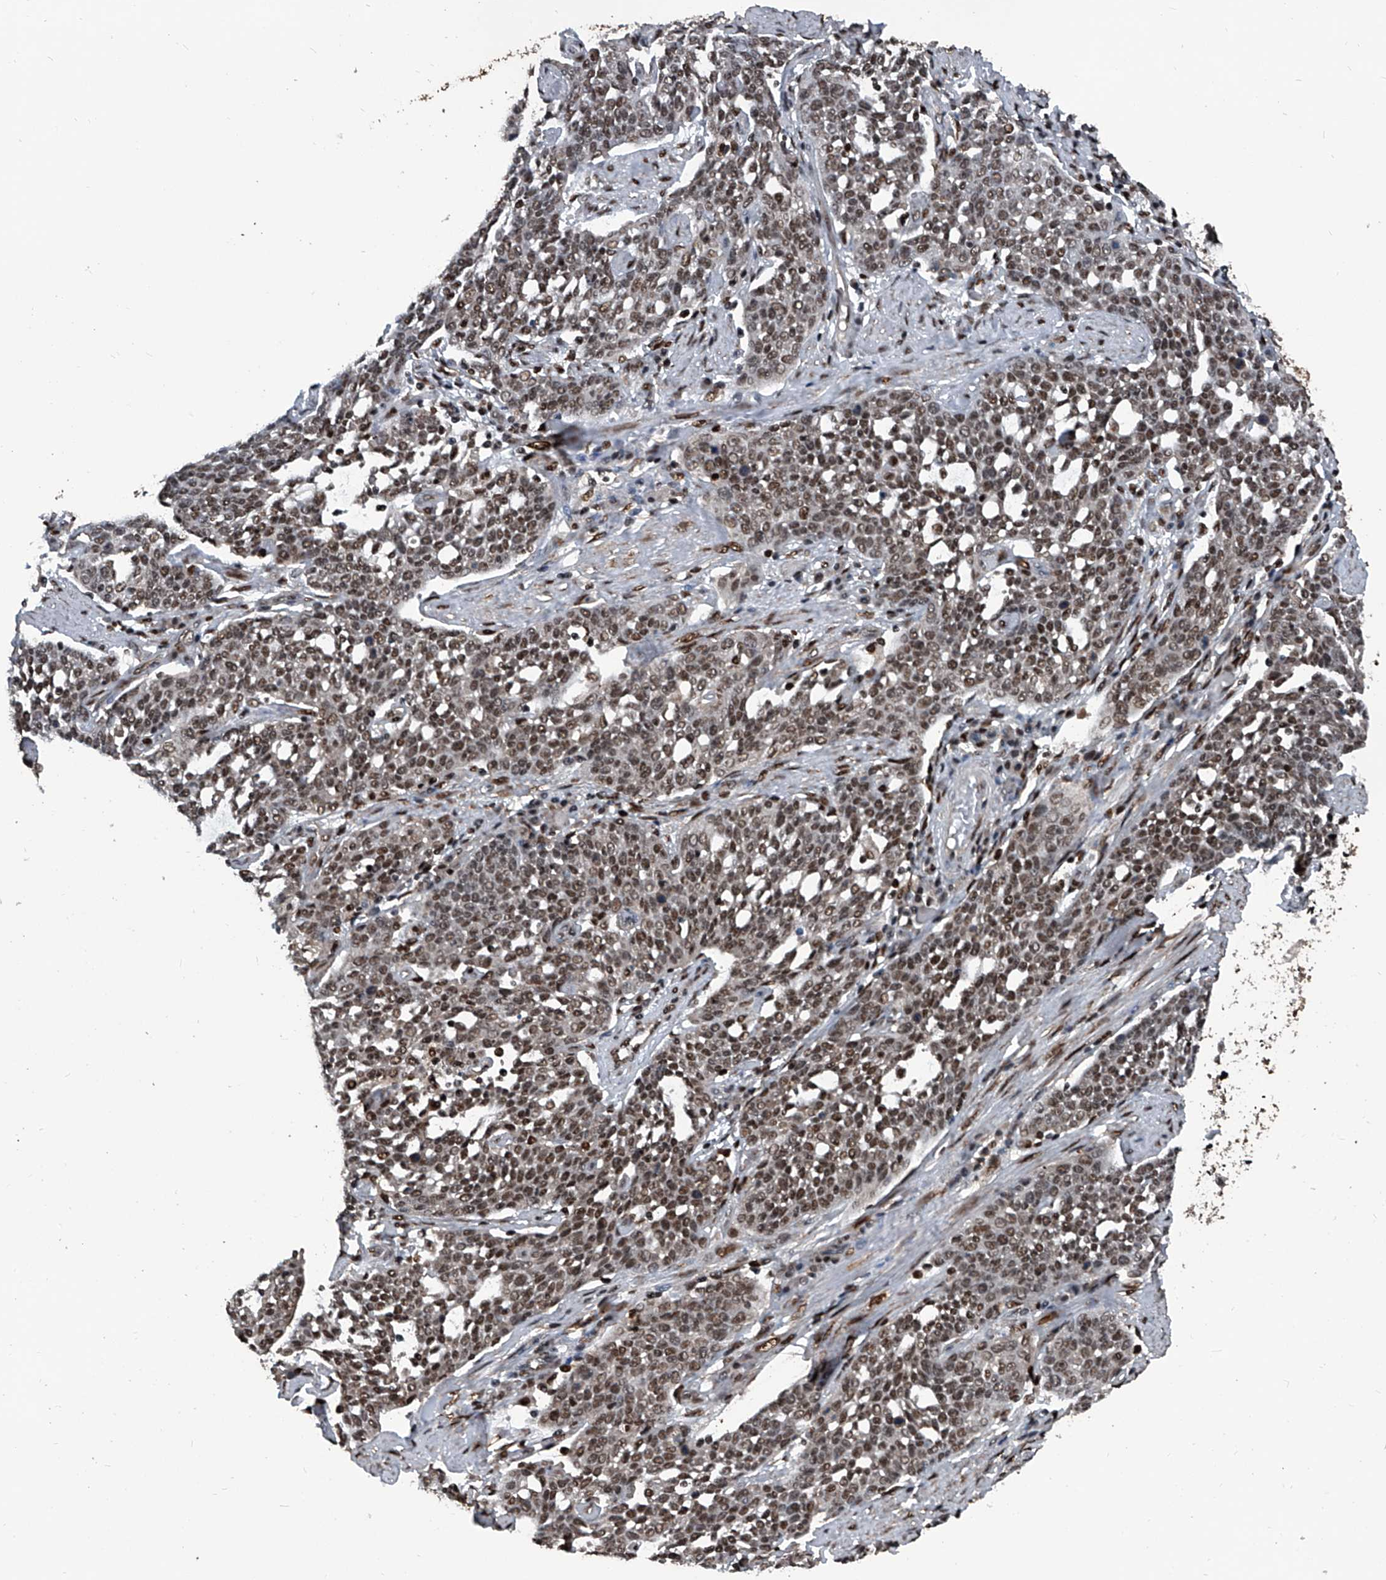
{"staining": {"intensity": "moderate", "quantity": ">75%", "location": "nuclear"}, "tissue": "cervical cancer", "cell_type": "Tumor cells", "image_type": "cancer", "snomed": [{"axis": "morphology", "description": "Squamous cell carcinoma, NOS"}, {"axis": "topography", "description": "Cervix"}], "caption": "Cervical cancer stained with a protein marker reveals moderate staining in tumor cells.", "gene": "FKBP5", "patient": {"sex": "female", "age": 34}}